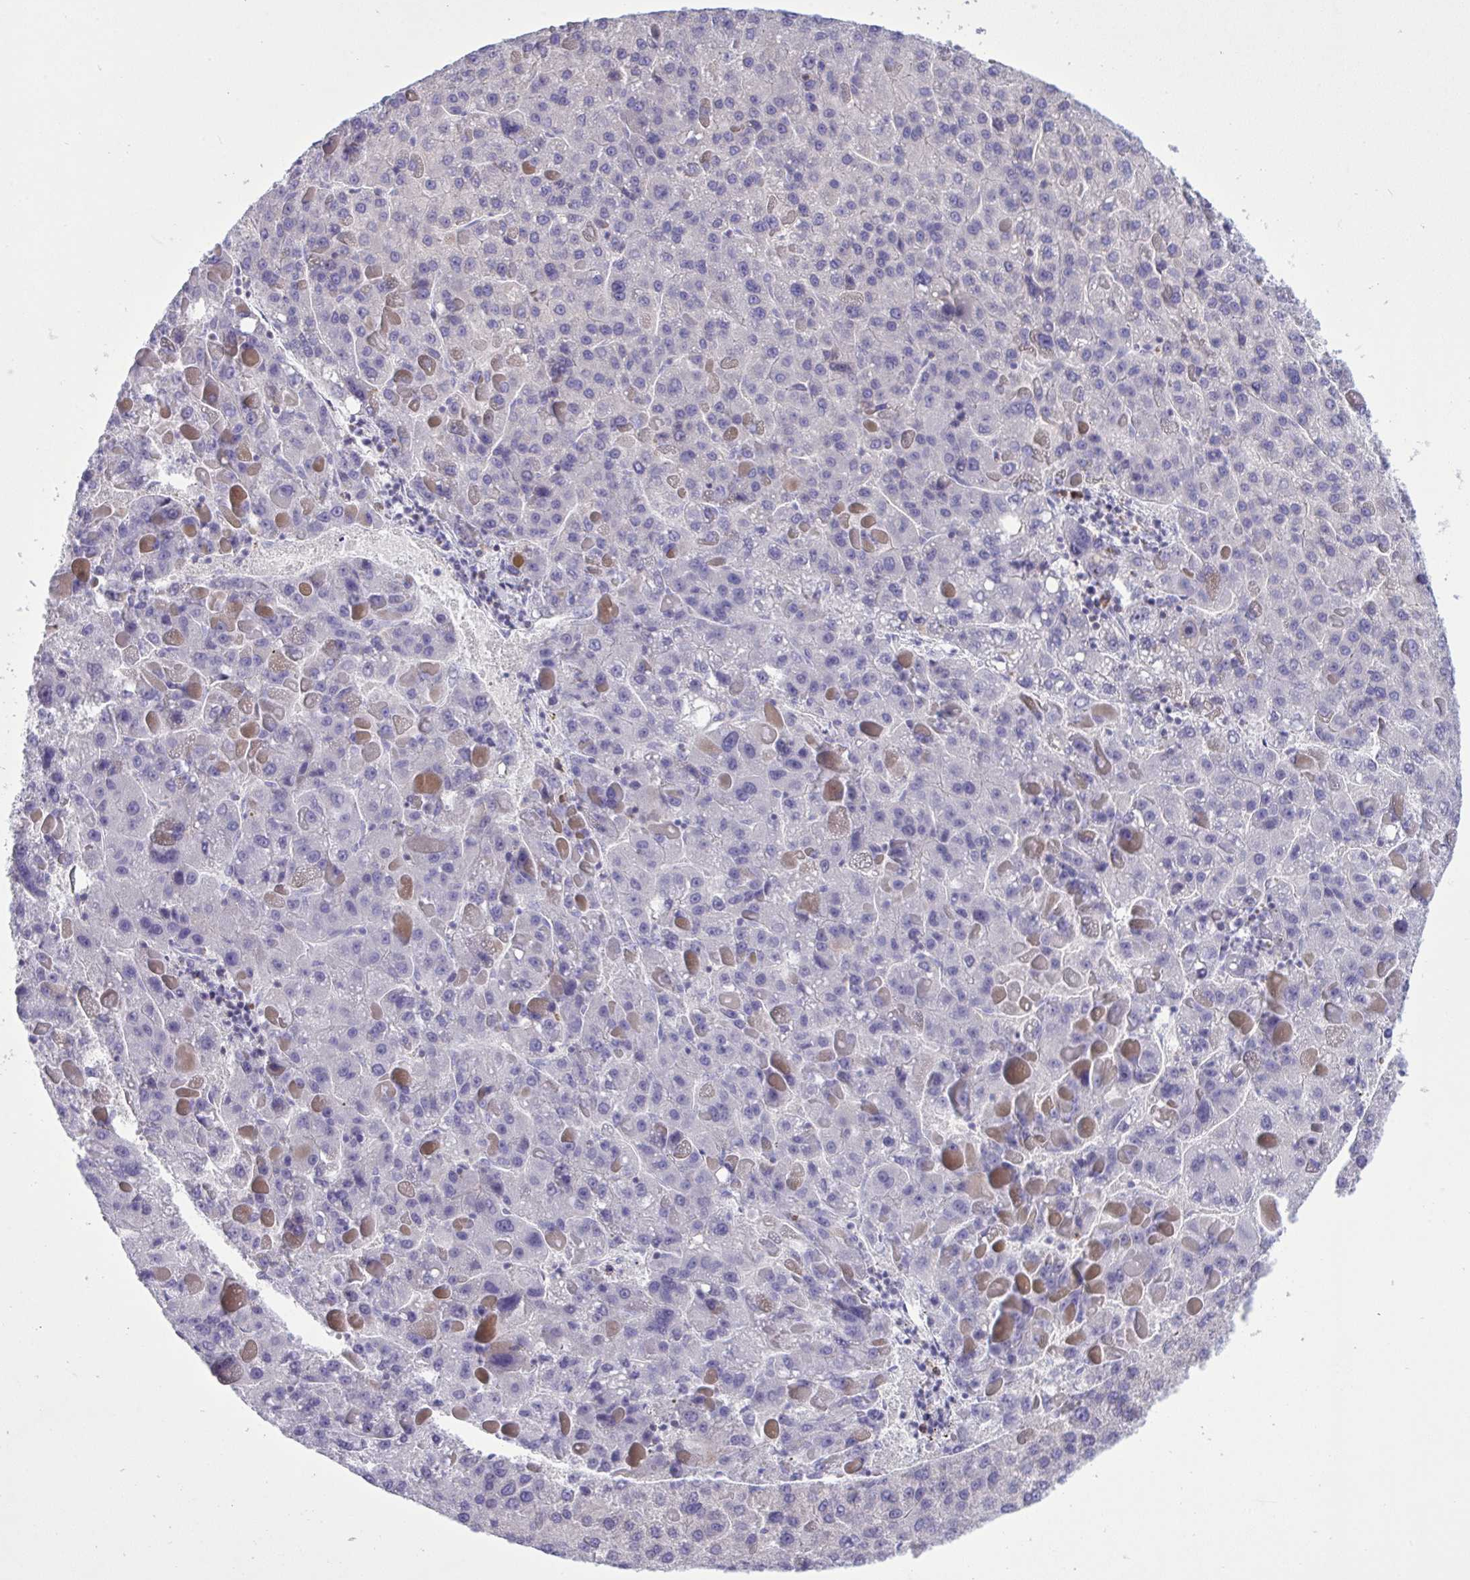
{"staining": {"intensity": "negative", "quantity": "none", "location": "none"}, "tissue": "liver cancer", "cell_type": "Tumor cells", "image_type": "cancer", "snomed": [{"axis": "morphology", "description": "Carcinoma, Hepatocellular, NOS"}, {"axis": "topography", "description": "Liver"}], "caption": "IHC photomicrograph of neoplastic tissue: hepatocellular carcinoma (liver) stained with DAB shows no significant protein positivity in tumor cells.", "gene": "WDR97", "patient": {"sex": "female", "age": 82}}